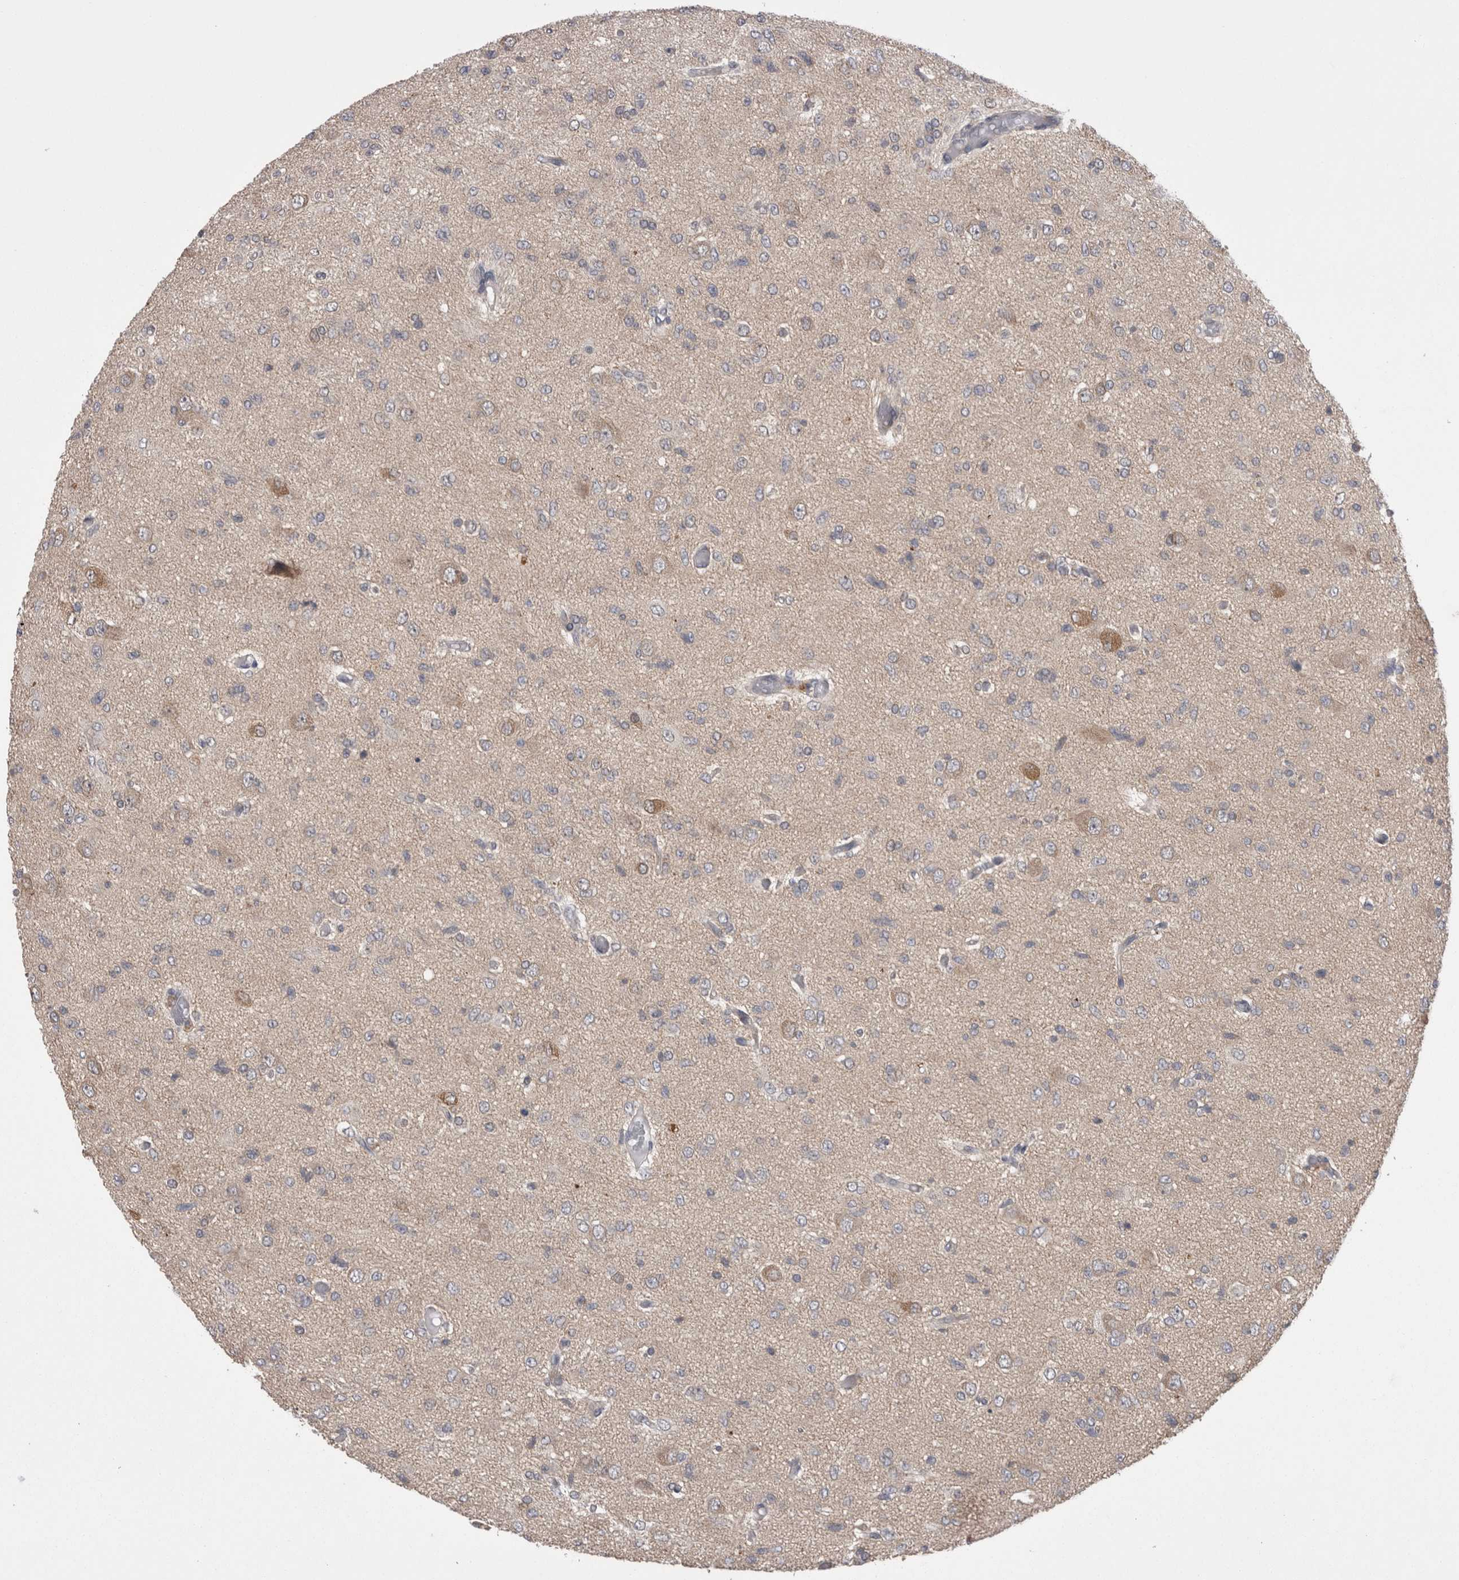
{"staining": {"intensity": "negative", "quantity": "none", "location": "none"}, "tissue": "glioma", "cell_type": "Tumor cells", "image_type": "cancer", "snomed": [{"axis": "morphology", "description": "Glioma, malignant, High grade"}, {"axis": "topography", "description": "Brain"}], "caption": "Tumor cells show no significant protein expression in malignant high-grade glioma.", "gene": "DCTN6", "patient": {"sex": "female", "age": 59}}